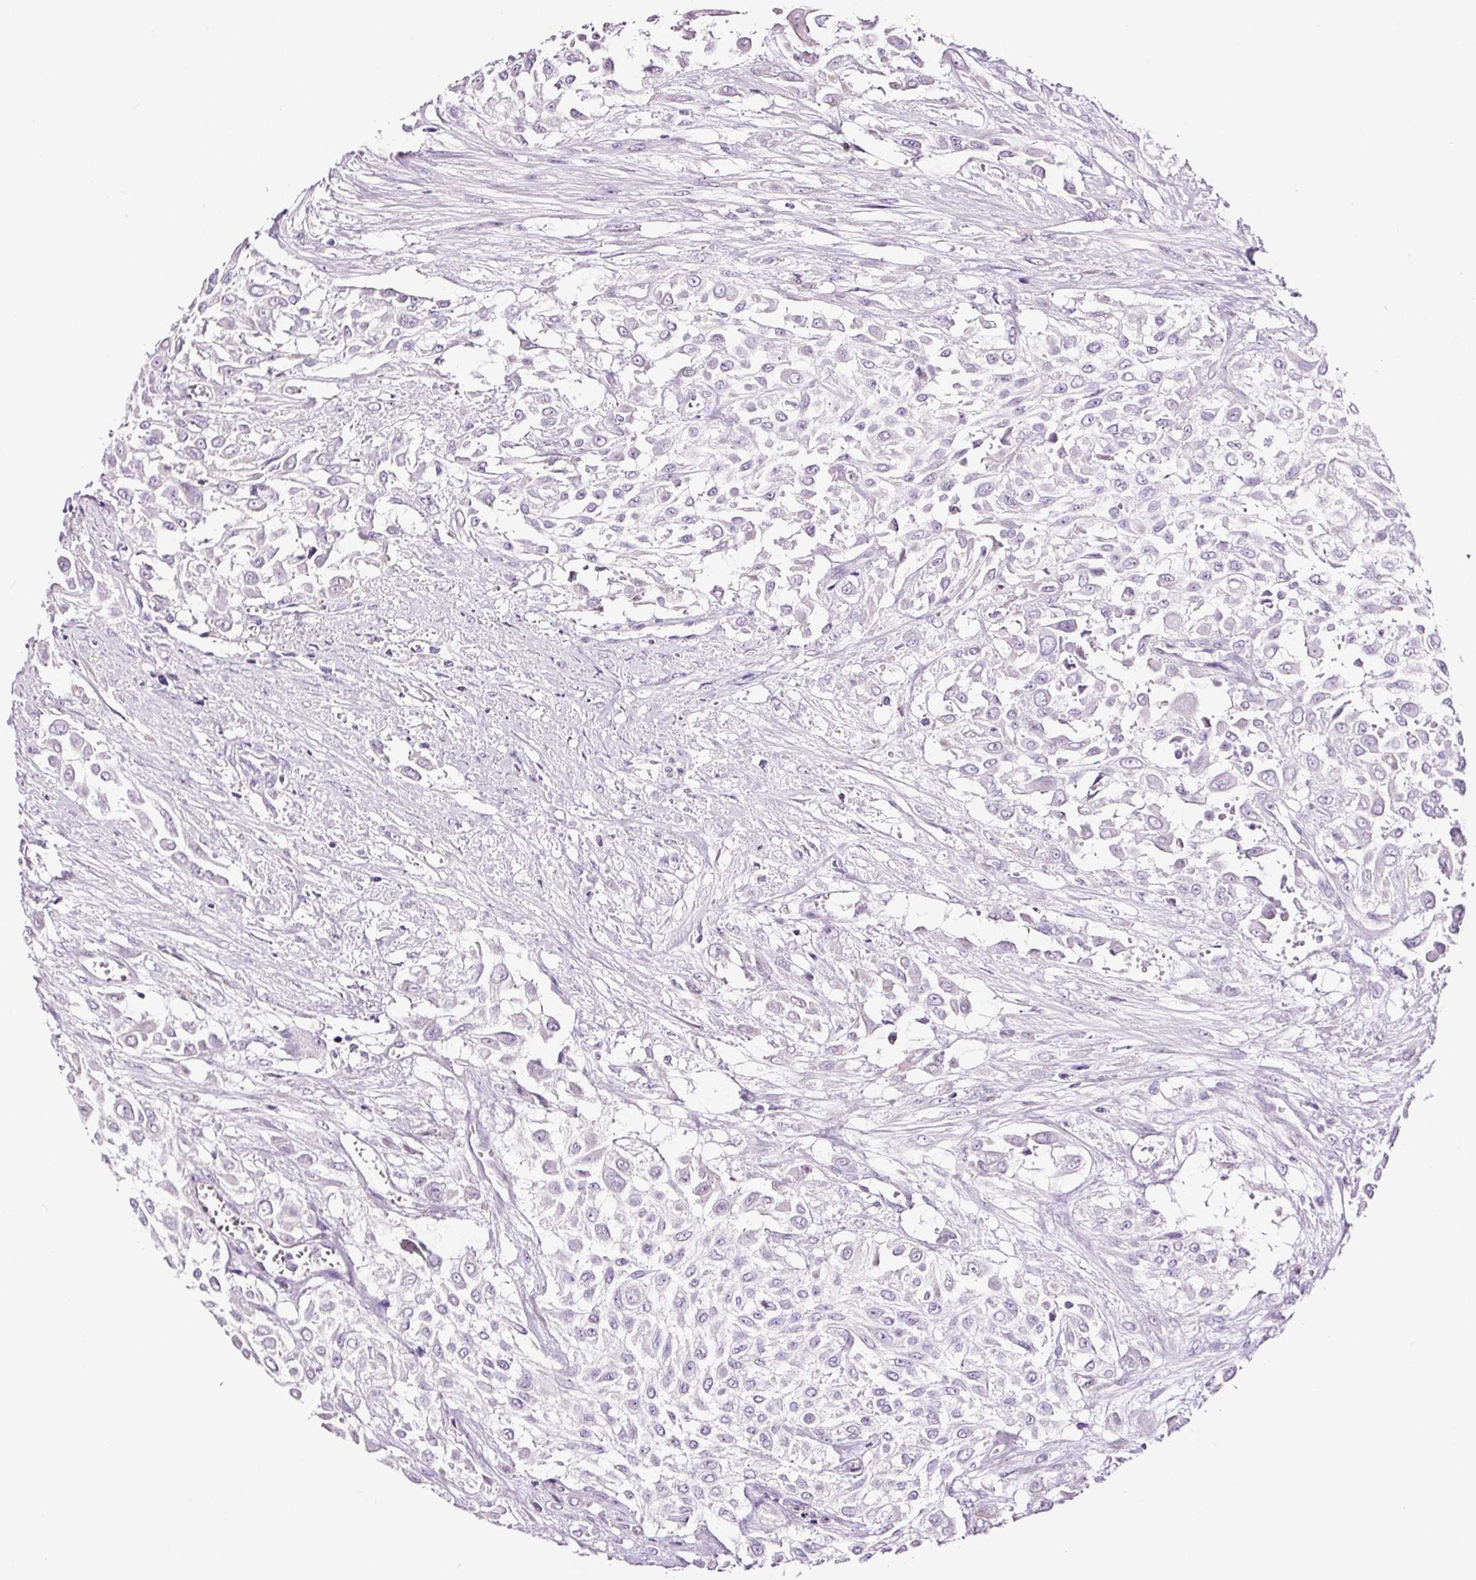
{"staining": {"intensity": "negative", "quantity": "none", "location": "none"}, "tissue": "urothelial cancer", "cell_type": "Tumor cells", "image_type": "cancer", "snomed": [{"axis": "morphology", "description": "Urothelial carcinoma, High grade"}, {"axis": "topography", "description": "Urinary bladder"}], "caption": "Image shows no significant protein positivity in tumor cells of urothelial cancer. (Stains: DAB IHC with hematoxylin counter stain, Microscopy: brightfield microscopy at high magnification).", "gene": "RTF2", "patient": {"sex": "male", "age": 57}}